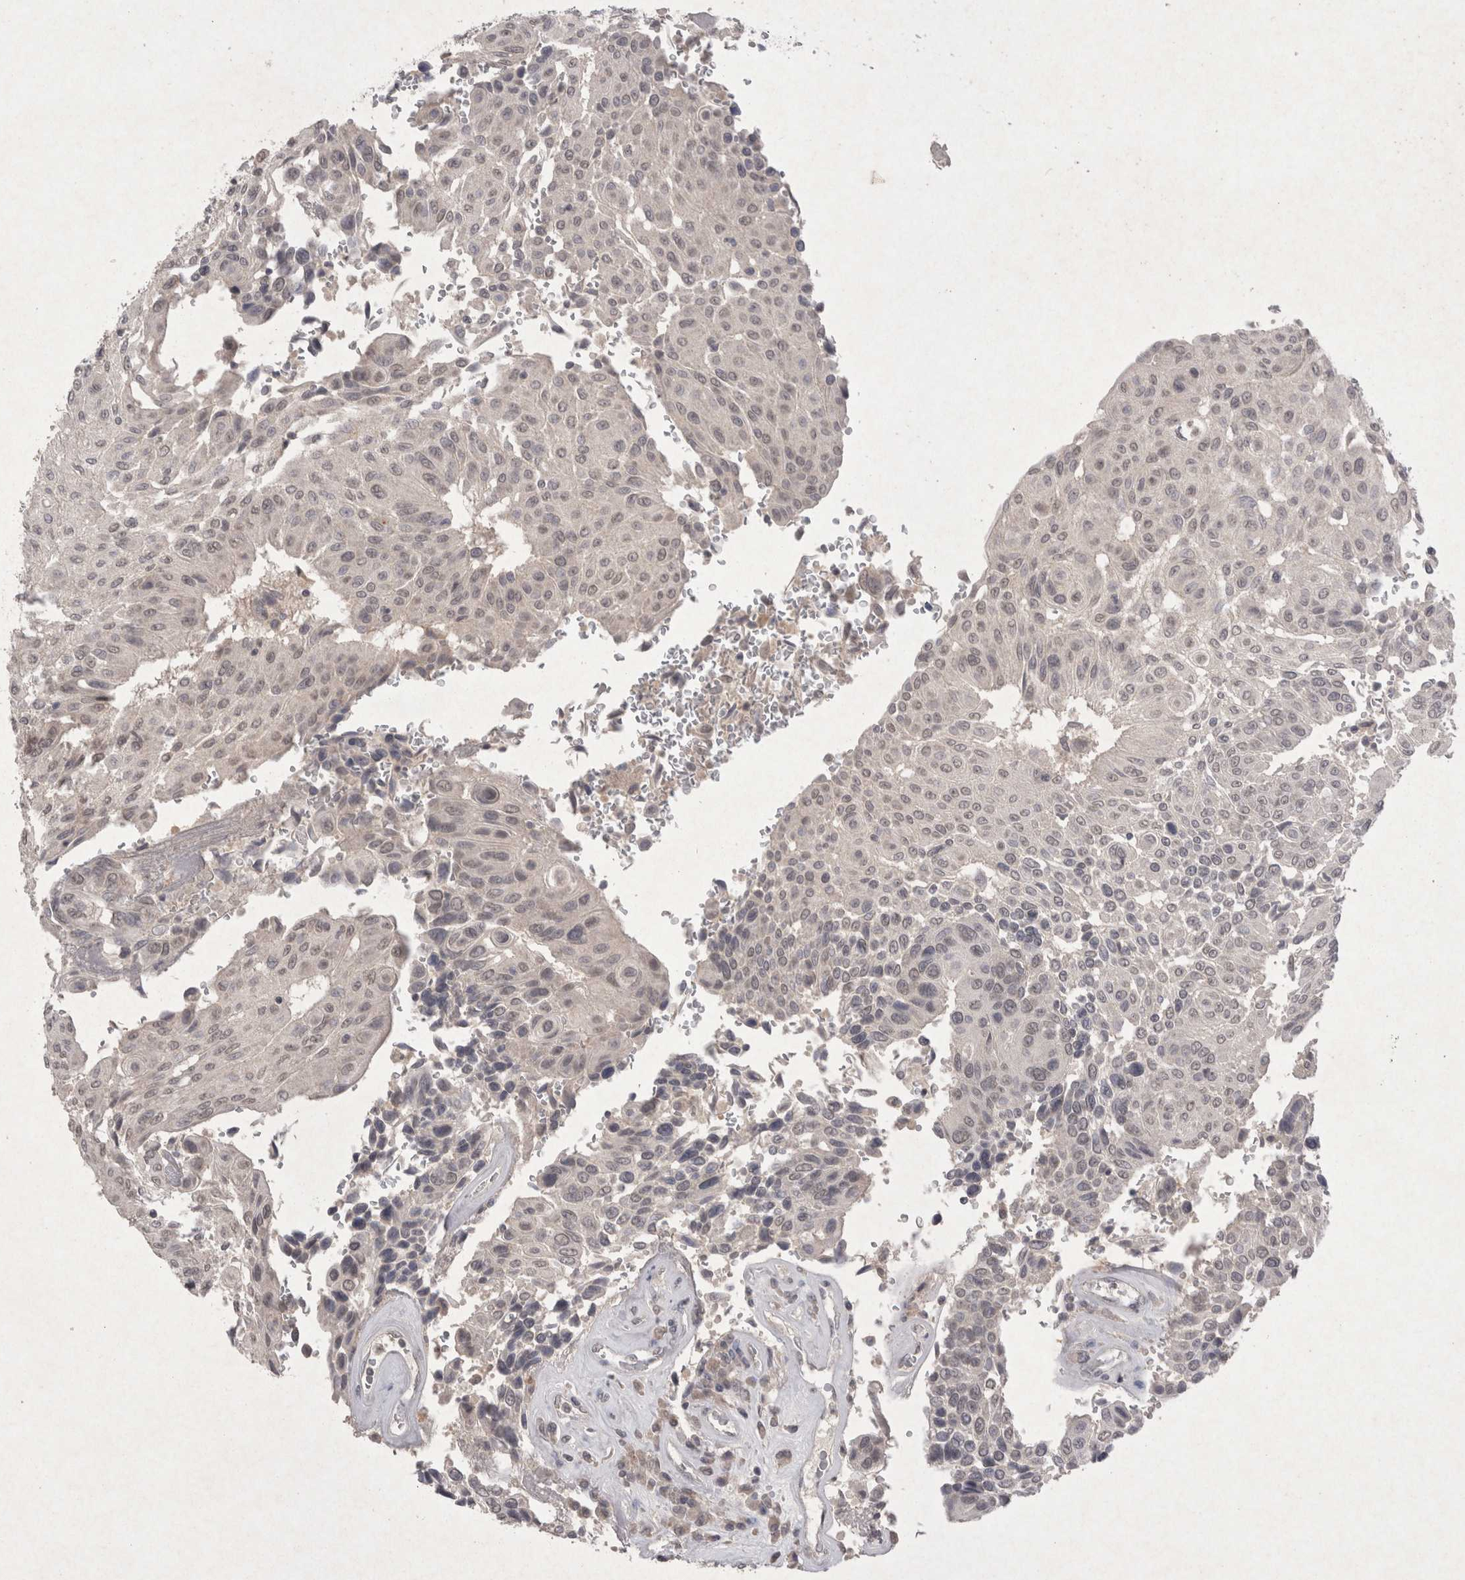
{"staining": {"intensity": "negative", "quantity": "none", "location": "none"}, "tissue": "urothelial cancer", "cell_type": "Tumor cells", "image_type": "cancer", "snomed": [{"axis": "morphology", "description": "Urothelial carcinoma, High grade"}, {"axis": "topography", "description": "Urinary bladder"}], "caption": "An image of human urothelial cancer is negative for staining in tumor cells. (DAB (3,3'-diaminobenzidine) immunohistochemistry (IHC) with hematoxylin counter stain).", "gene": "LYVE1", "patient": {"sex": "male", "age": 66}}